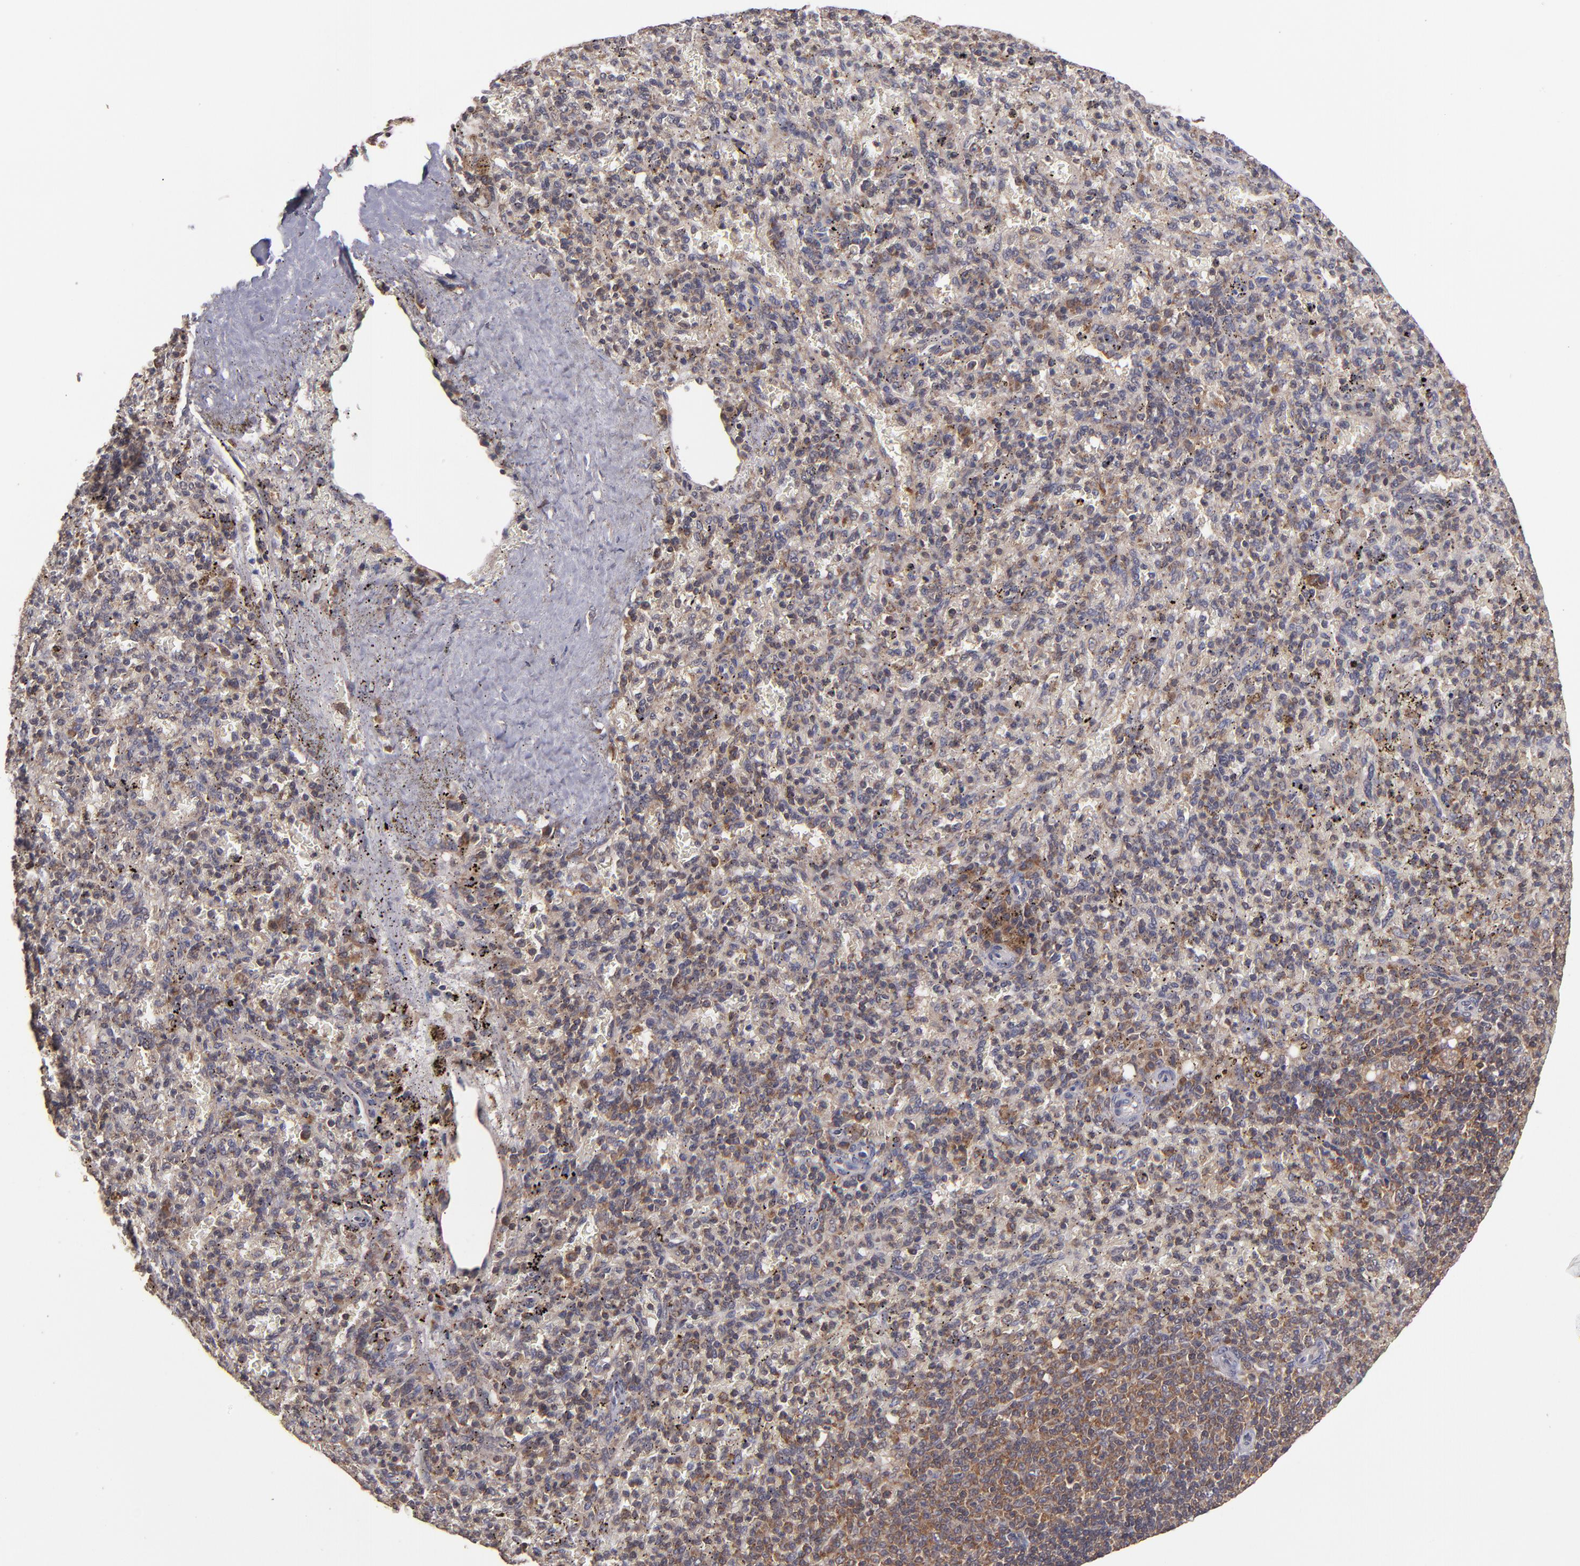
{"staining": {"intensity": "moderate", "quantity": "25%-75%", "location": "cytoplasmic/membranous"}, "tissue": "spleen", "cell_type": "Cells in red pulp", "image_type": "normal", "snomed": [{"axis": "morphology", "description": "Normal tissue, NOS"}, {"axis": "topography", "description": "Spleen"}], "caption": "High-magnification brightfield microscopy of unremarkable spleen stained with DAB (brown) and counterstained with hematoxylin (blue). cells in red pulp exhibit moderate cytoplasmic/membranous staining is present in approximately25%-75% of cells. (DAB = brown stain, brightfield microscopy at high magnification).", "gene": "NF2", "patient": {"sex": "female", "age": 43}}